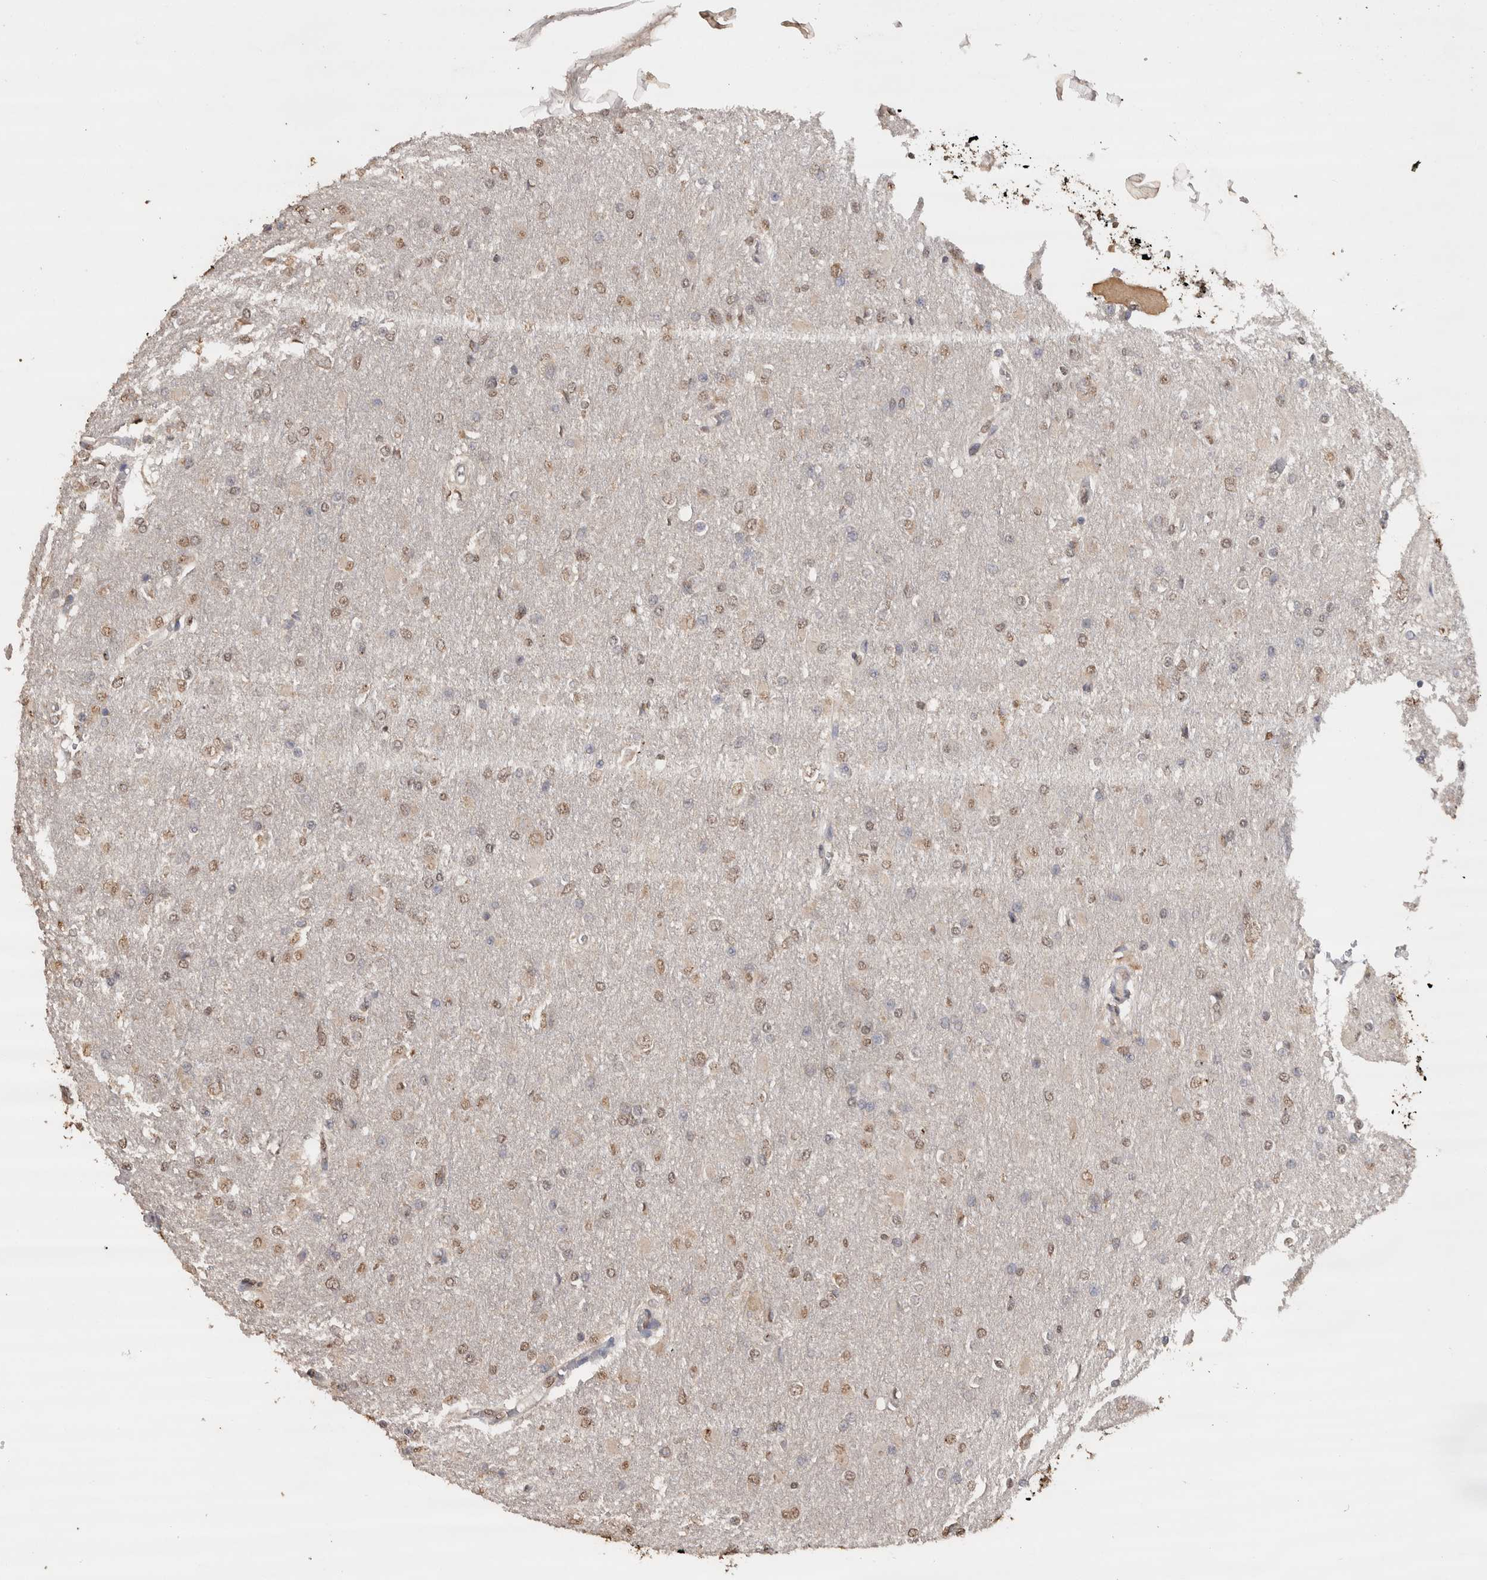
{"staining": {"intensity": "weak", "quantity": "25%-75%", "location": "nuclear"}, "tissue": "glioma", "cell_type": "Tumor cells", "image_type": "cancer", "snomed": [{"axis": "morphology", "description": "Glioma, malignant, High grade"}, {"axis": "topography", "description": "Cerebral cortex"}], "caption": "The photomicrograph demonstrates a brown stain indicating the presence of a protein in the nuclear of tumor cells in glioma. (brown staining indicates protein expression, while blue staining denotes nuclei).", "gene": "CRELD2", "patient": {"sex": "female", "age": 36}}